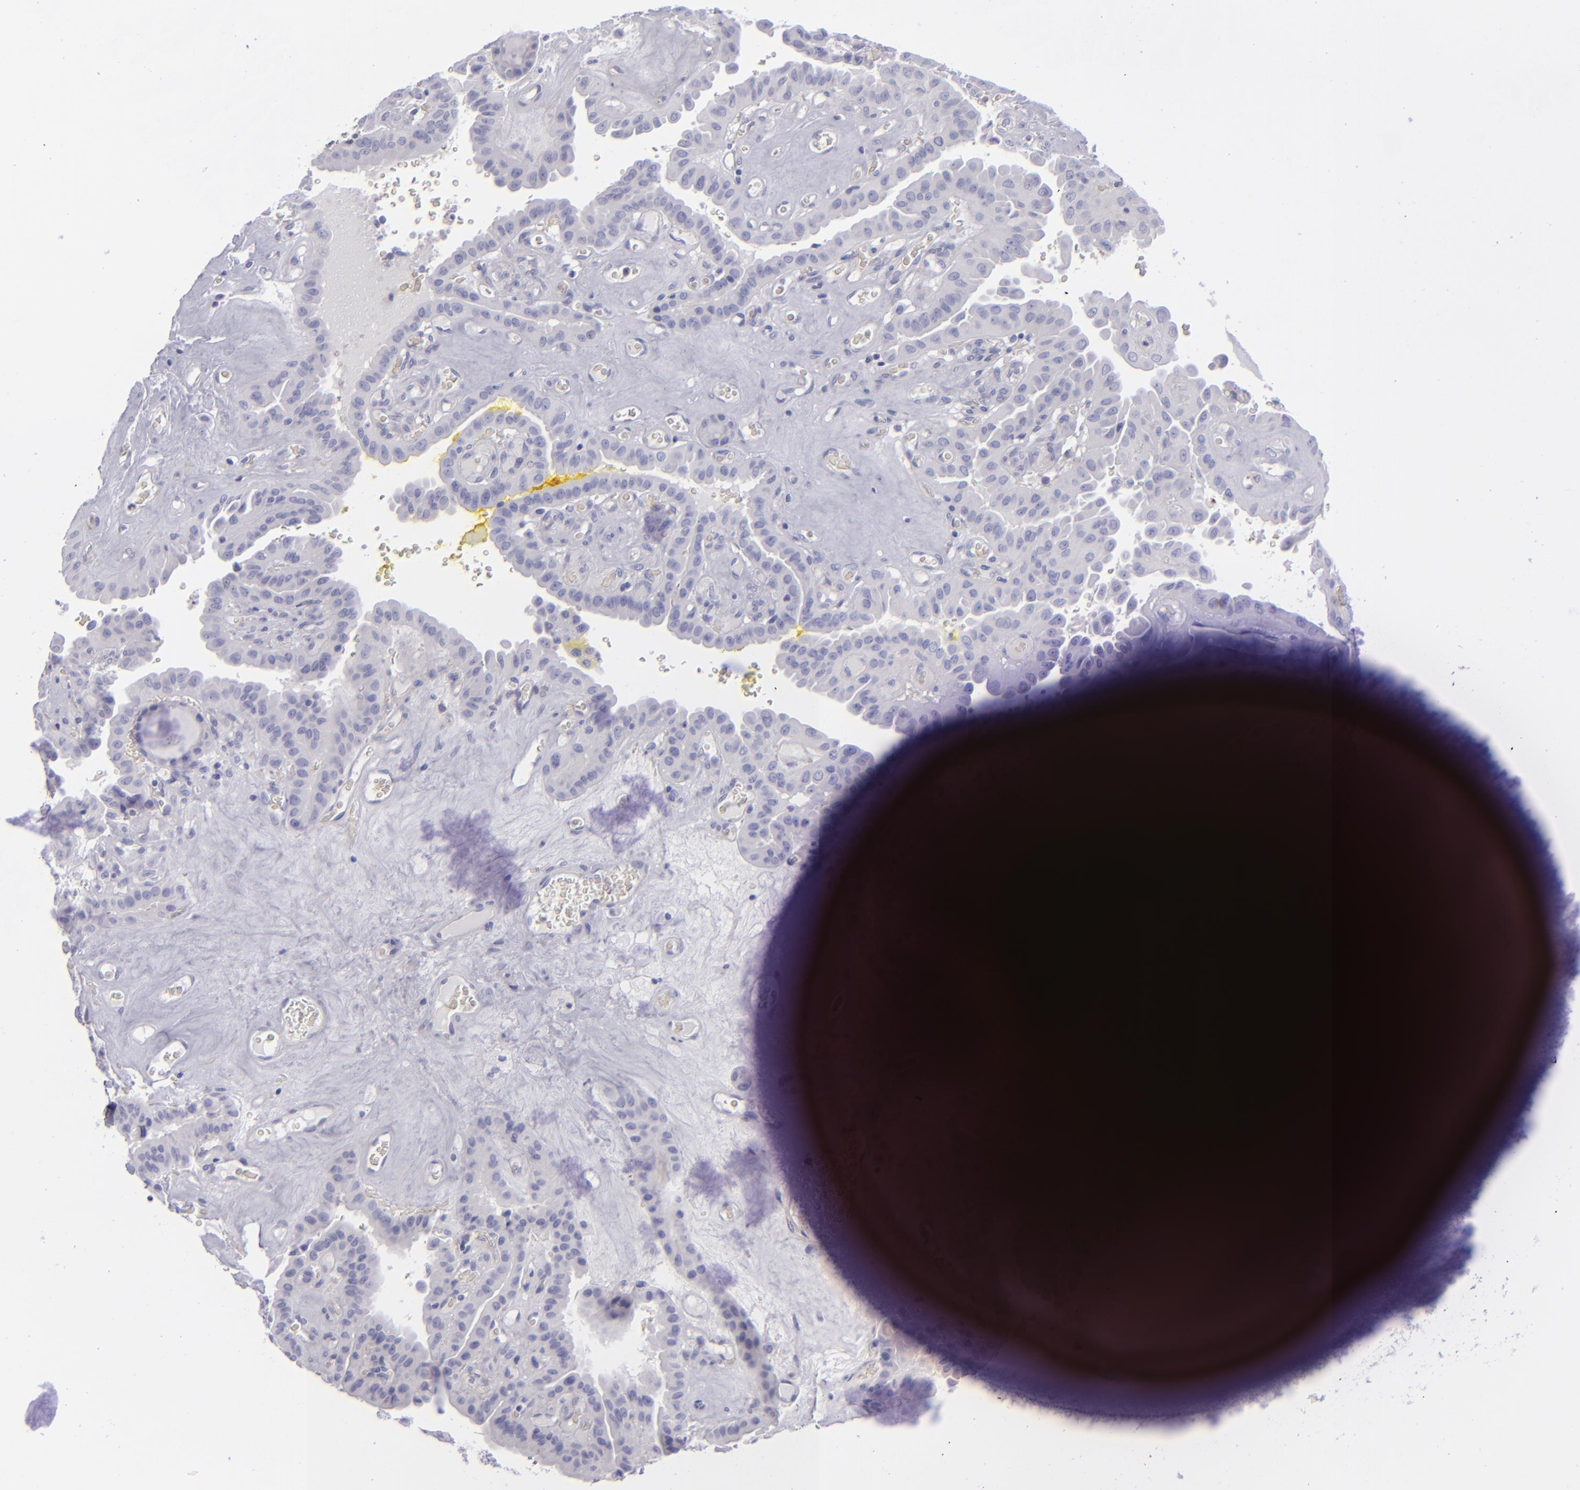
{"staining": {"intensity": "negative", "quantity": "none", "location": "none"}, "tissue": "thyroid cancer", "cell_type": "Tumor cells", "image_type": "cancer", "snomed": [{"axis": "morphology", "description": "Papillary adenocarcinoma, NOS"}, {"axis": "topography", "description": "Thyroid gland"}], "caption": "Immunohistochemistry (IHC) of thyroid papillary adenocarcinoma exhibits no staining in tumor cells.", "gene": "ANPEP", "patient": {"sex": "male", "age": 87}}